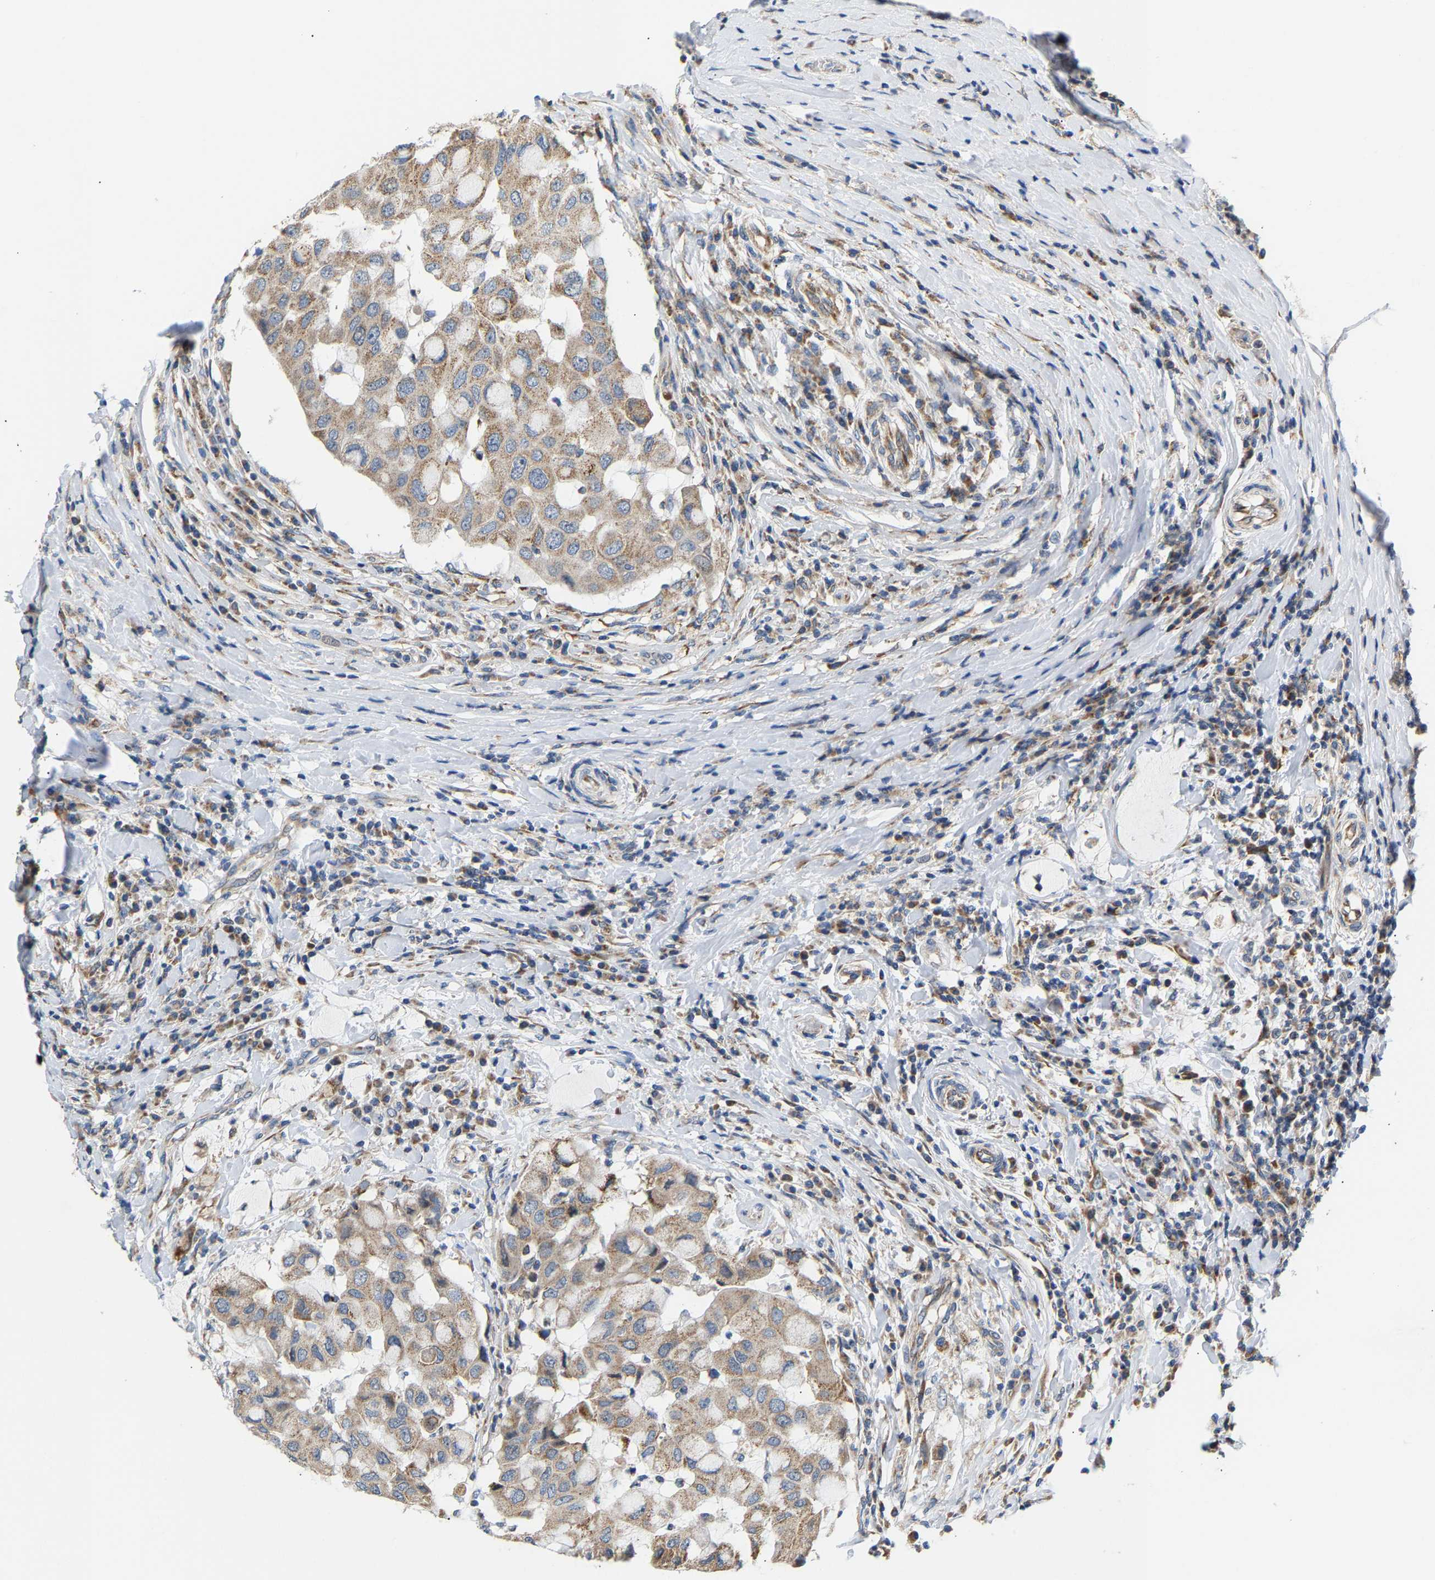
{"staining": {"intensity": "moderate", "quantity": ">75%", "location": "cytoplasmic/membranous"}, "tissue": "breast cancer", "cell_type": "Tumor cells", "image_type": "cancer", "snomed": [{"axis": "morphology", "description": "Duct carcinoma"}, {"axis": "topography", "description": "Breast"}], "caption": "A brown stain highlights moderate cytoplasmic/membranous positivity of a protein in human intraductal carcinoma (breast) tumor cells. Nuclei are stained in blue.", "gene": "TMEM168", "patient": {"sex": "female", "age": 27}}